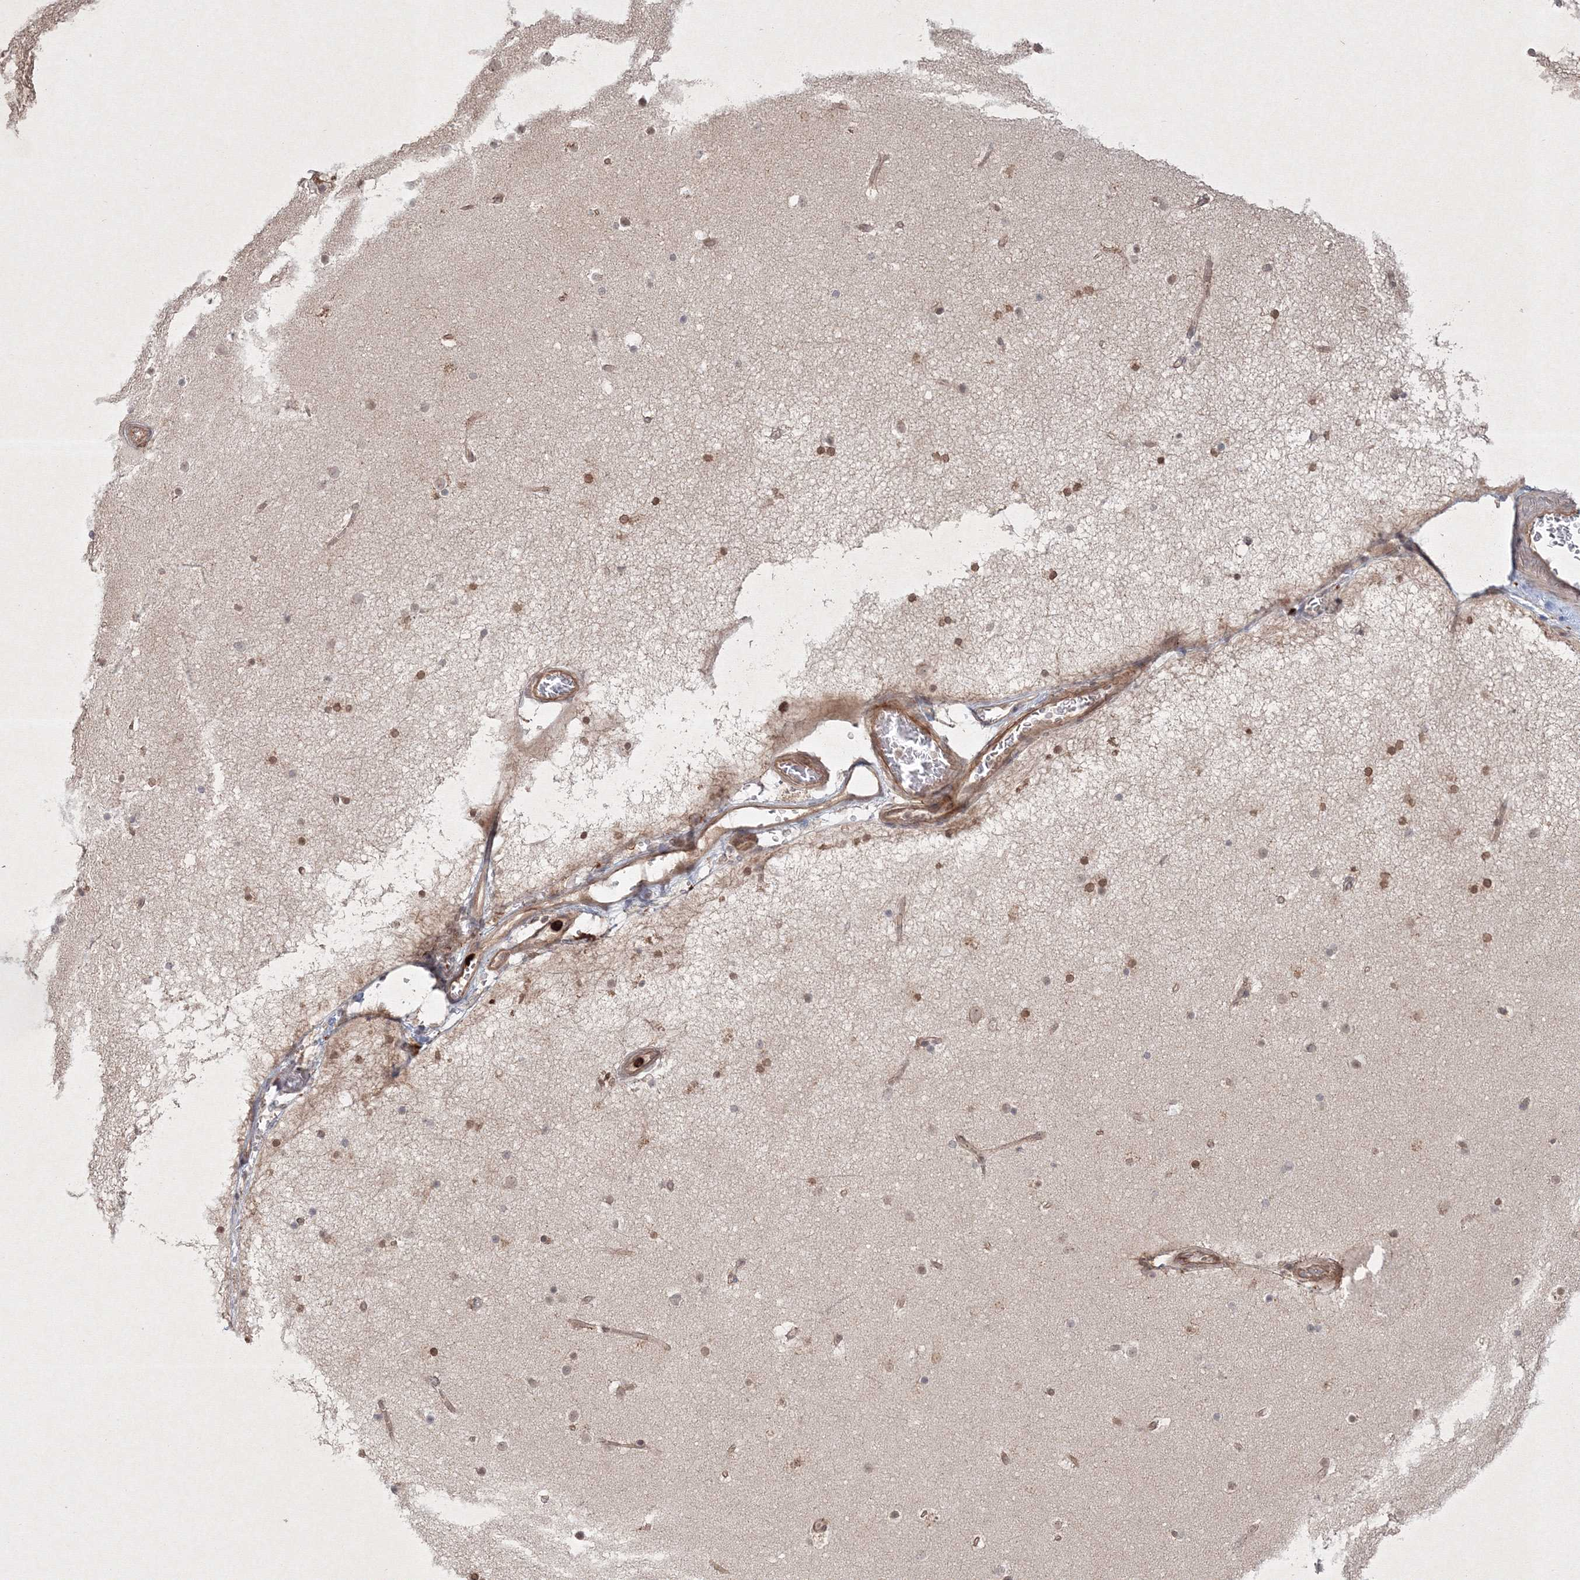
{"staining": {"intensity": "moderate", "quantity": ">75%", "location": "cytoplasmic/membranous"}, "tissue": "cerebral cortex", "cell_type": "Endothelial cells", "image_type": "normal", "snomed": [{"axis": "morphology", "description": "Normal tissue, NOS"}, {"axis": "topography", "description": "Cerebral cortex"}], "caption": "Brown immunohistochemical staining in normal human cerebral cortex reveals moderate cytoplasmic/membranous expression in about >75% of endothelial cells.", "gene": "KIF20A", "patient": {"sex": "male", "age": 57}}